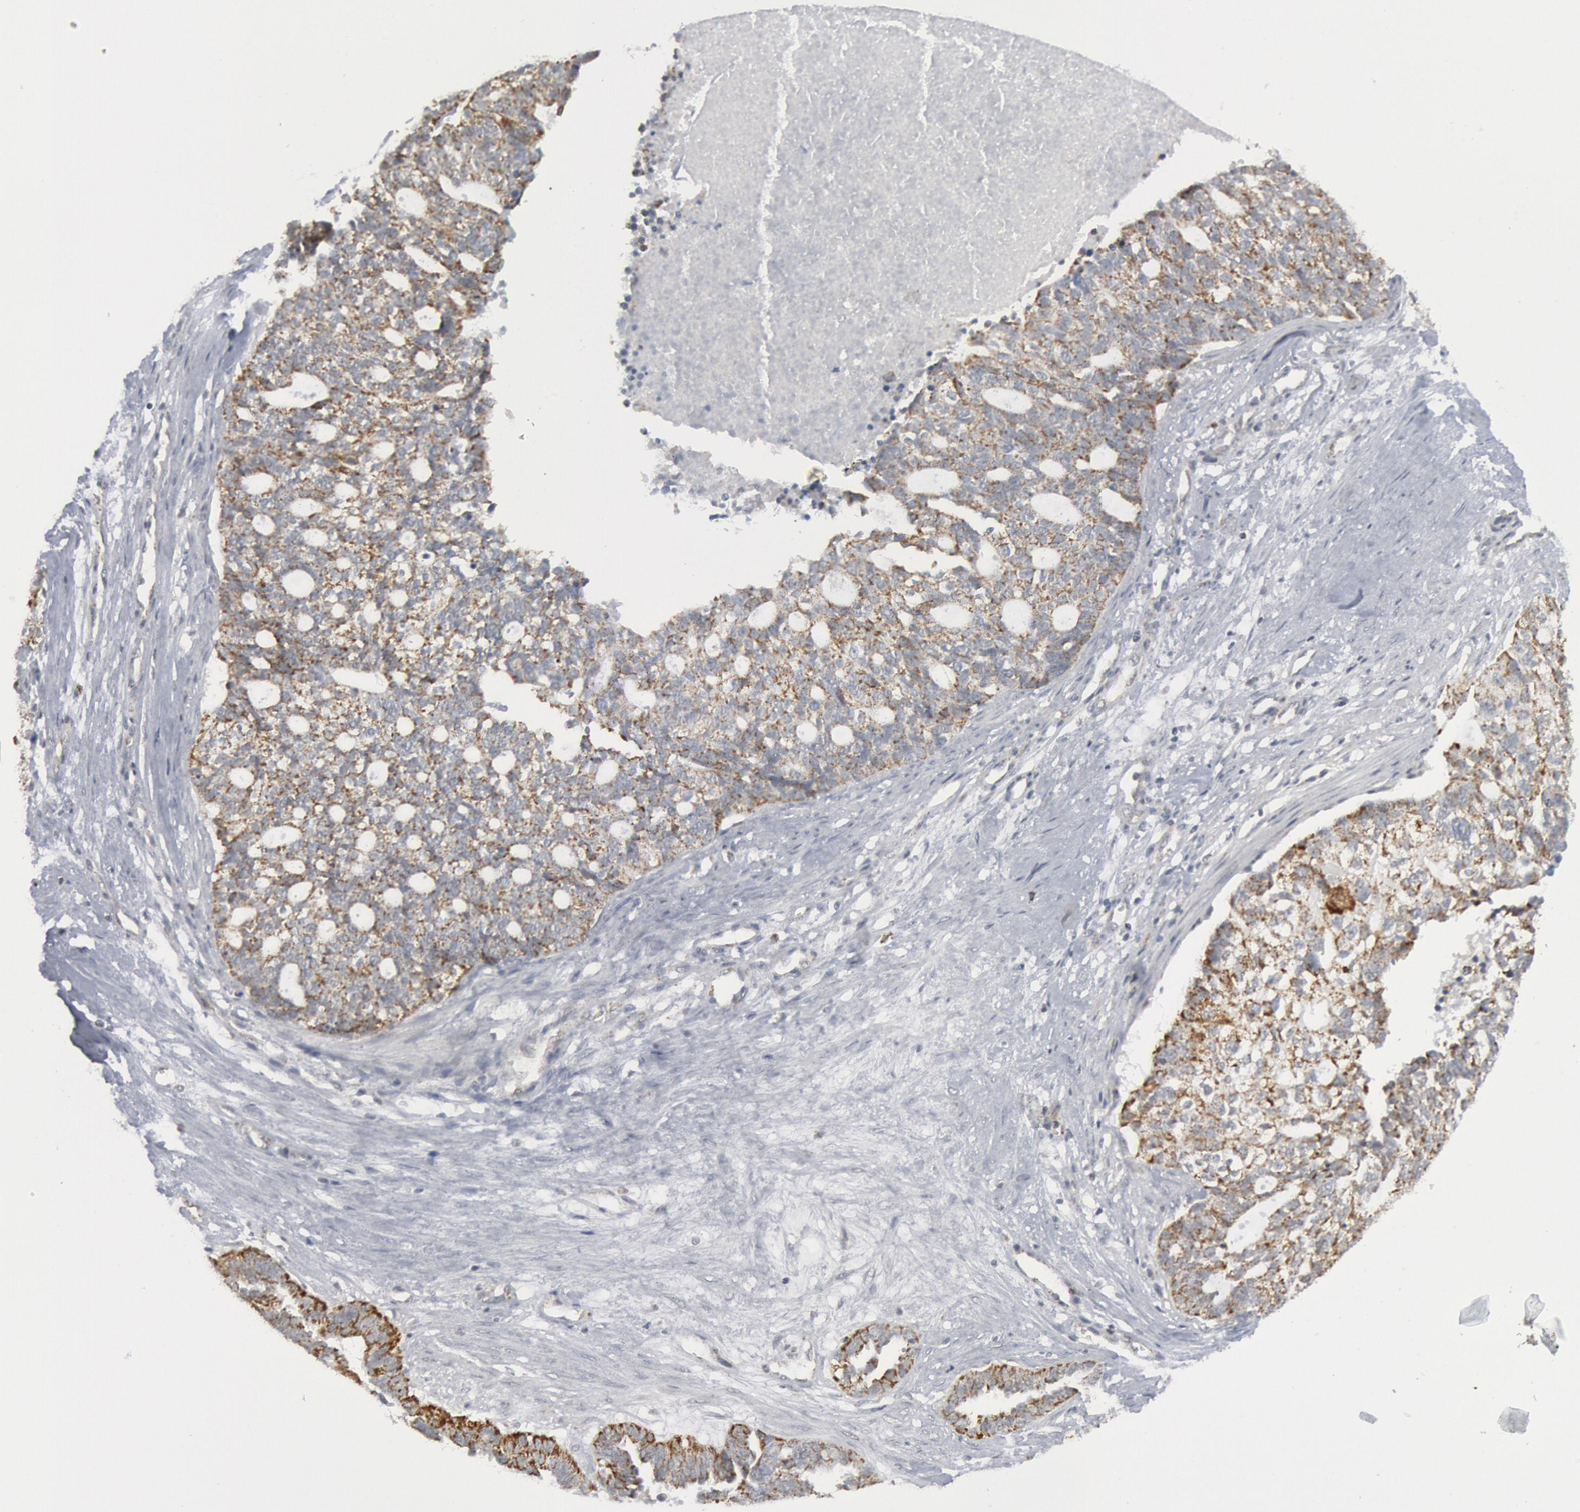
{"staining": {"intensity": "weak", "quantity": "25%-75%", "location": "cytoplasmic/membranous"}, "tissue": "ovarian cancer", "cell_type": "Tumor cells", "image_type": "cancer", "snomed": [{"axis": "morphology", "description": "Cystadenocarcinoma, serous, NOS"}, {"axis": "topography", "description": "Ovary"}], "caption": "Protein expression analysis of ovarian serous cystadenocarcinoma displays weak cytoplasmic/membranous staining in approximately 25%-75% of tumor cells.", "gene": "CASP9", "patient": {"sex": "female", "age": 59}}